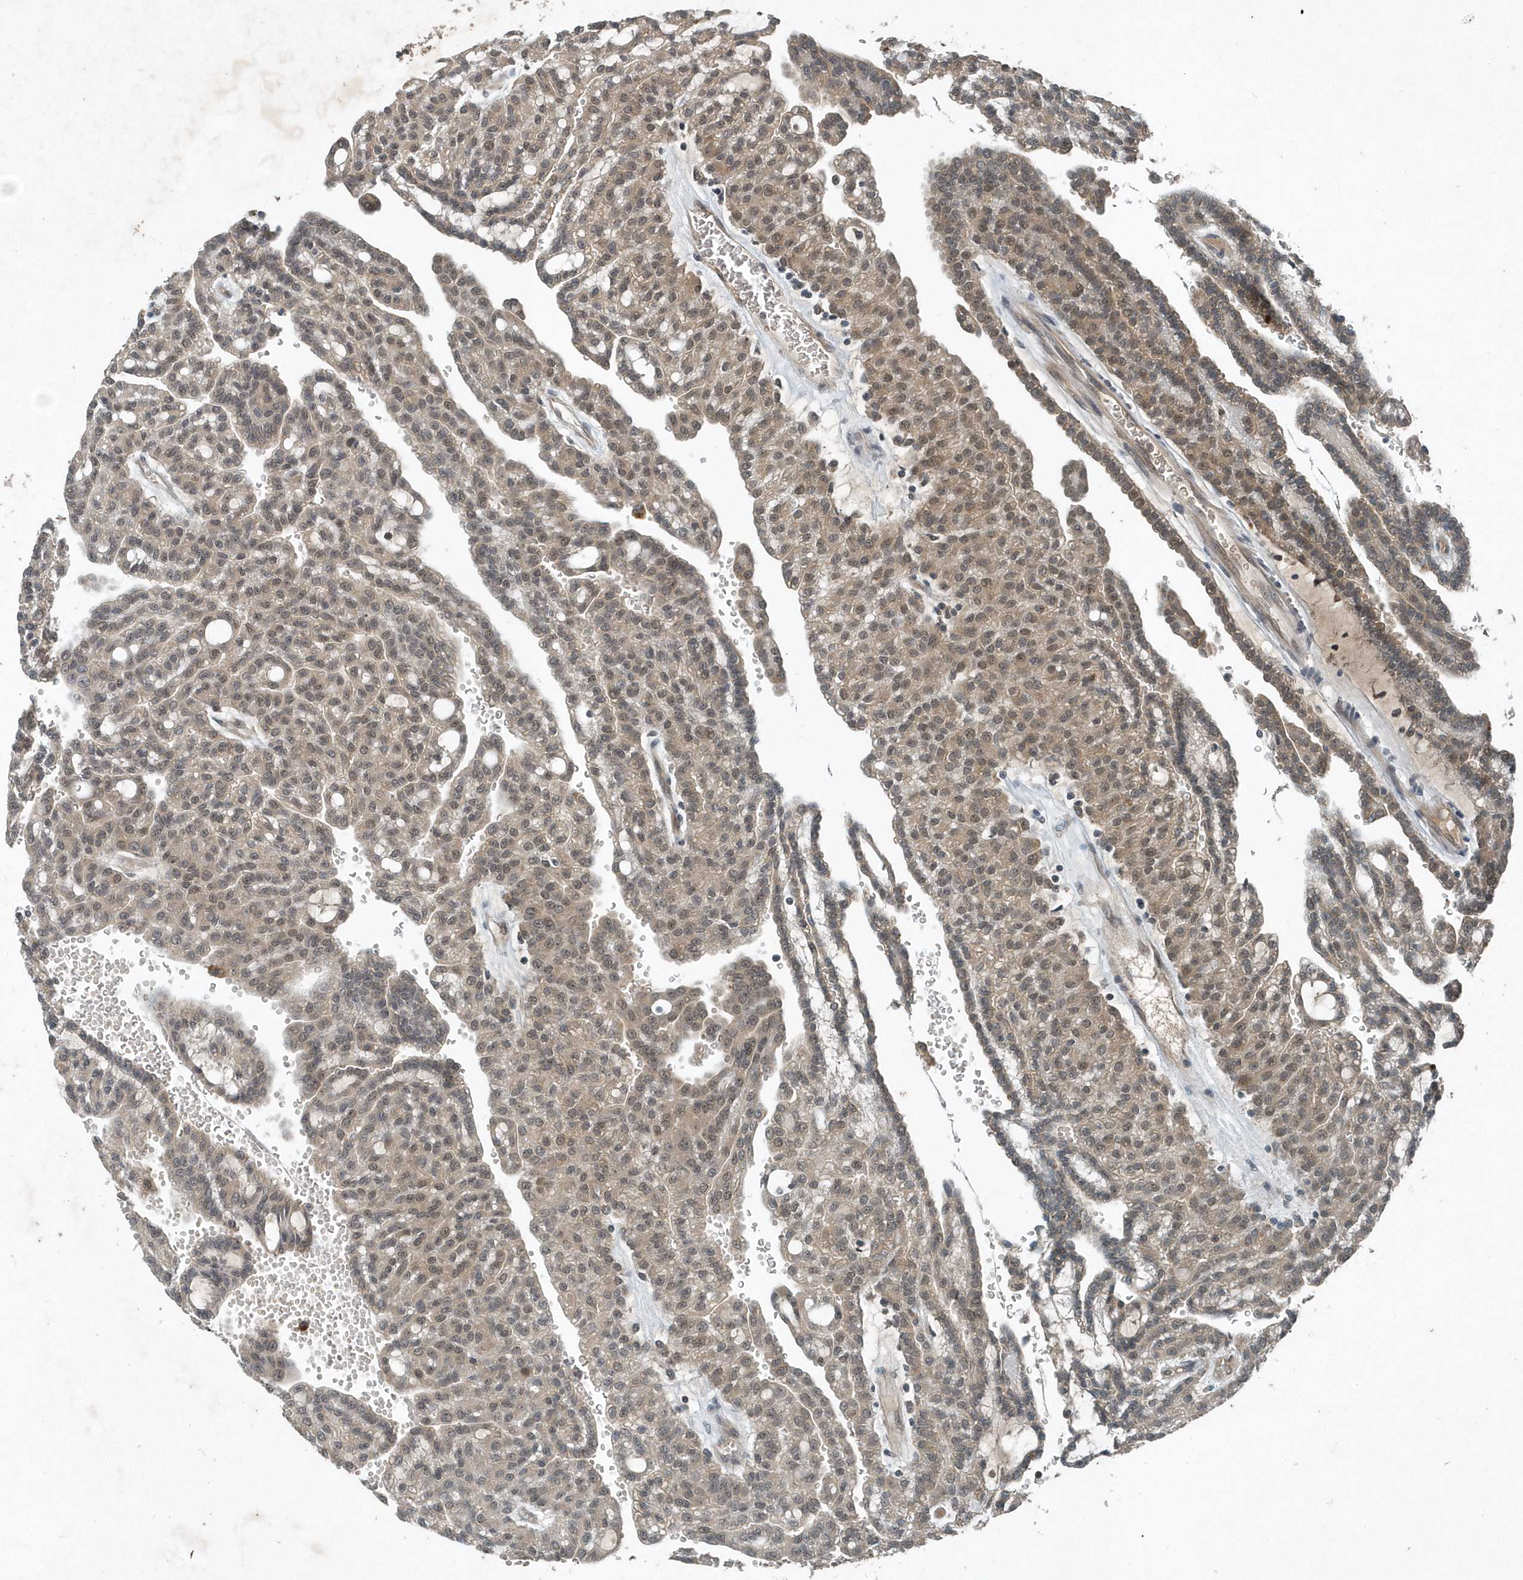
{"staining": {"intensity": "weak", "quantity": "25%-75%", "location": "cytoplasmic/membranous,nuclear"}, "tissue": "renal cancer", "cell_type": "Tumor cells", "image_type": "cancer", "snomed": [{"axis": "morphology", "description": "Adenocarcinoma, NOS"}, {"axis": "topography", "description": "Kidney"}], "caption": "Approximately 25%-75% of tumor cells in human adenocarcinoma (renal) exhibit weak cytoplasmic/membranous and nuclear protein positivity as visualized by brown immunohistochemical staining.", "gene": "SCFD2", "patient": {"sex": "male", "age": 63}}